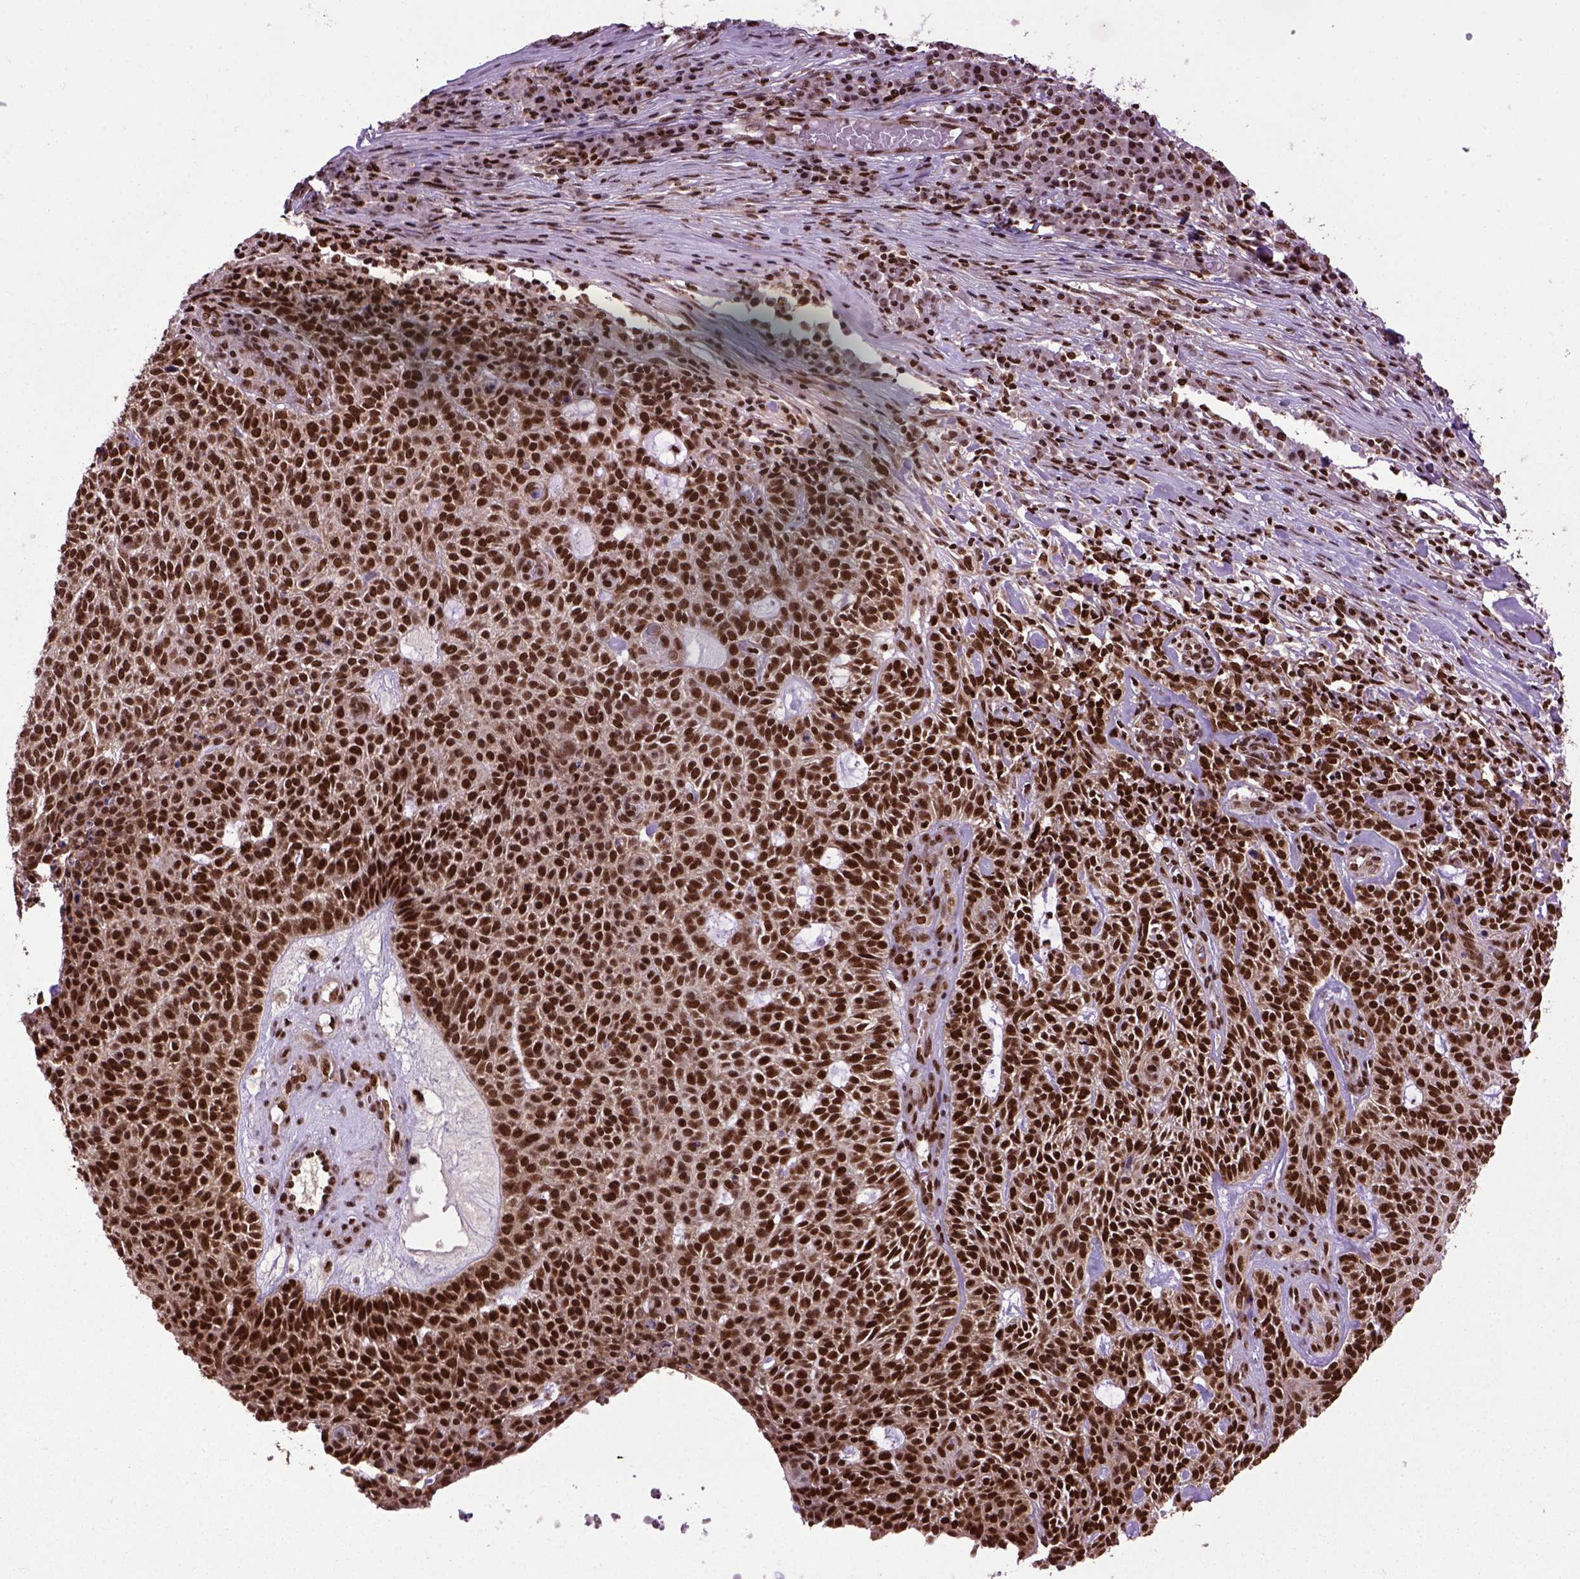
{"staining": {"intensity": "strong", "quantity": ">75%", "location": "nuclear"}, "tissue": "skin cancer", "cell_type": "Tumor cells", "image_type": "cancer", "snomed": [{"axis": "morphology", "description": "Squamous cell carcinoma, NOS"}, {"axis": "topography", "description": "Skin"}], "caption": "IHC photomicrograph of neoplastic tissue: human skin cancer (squamous cell carcinoma) stained using immunohistochemistry (IHC) demonstrates high levels of strong protein expression localized specifically in the nuclear of tumor cells, appearing as a nuclear brown color.", "gene": "CELF1", "patient": {"sex": "female", "age": 90}}